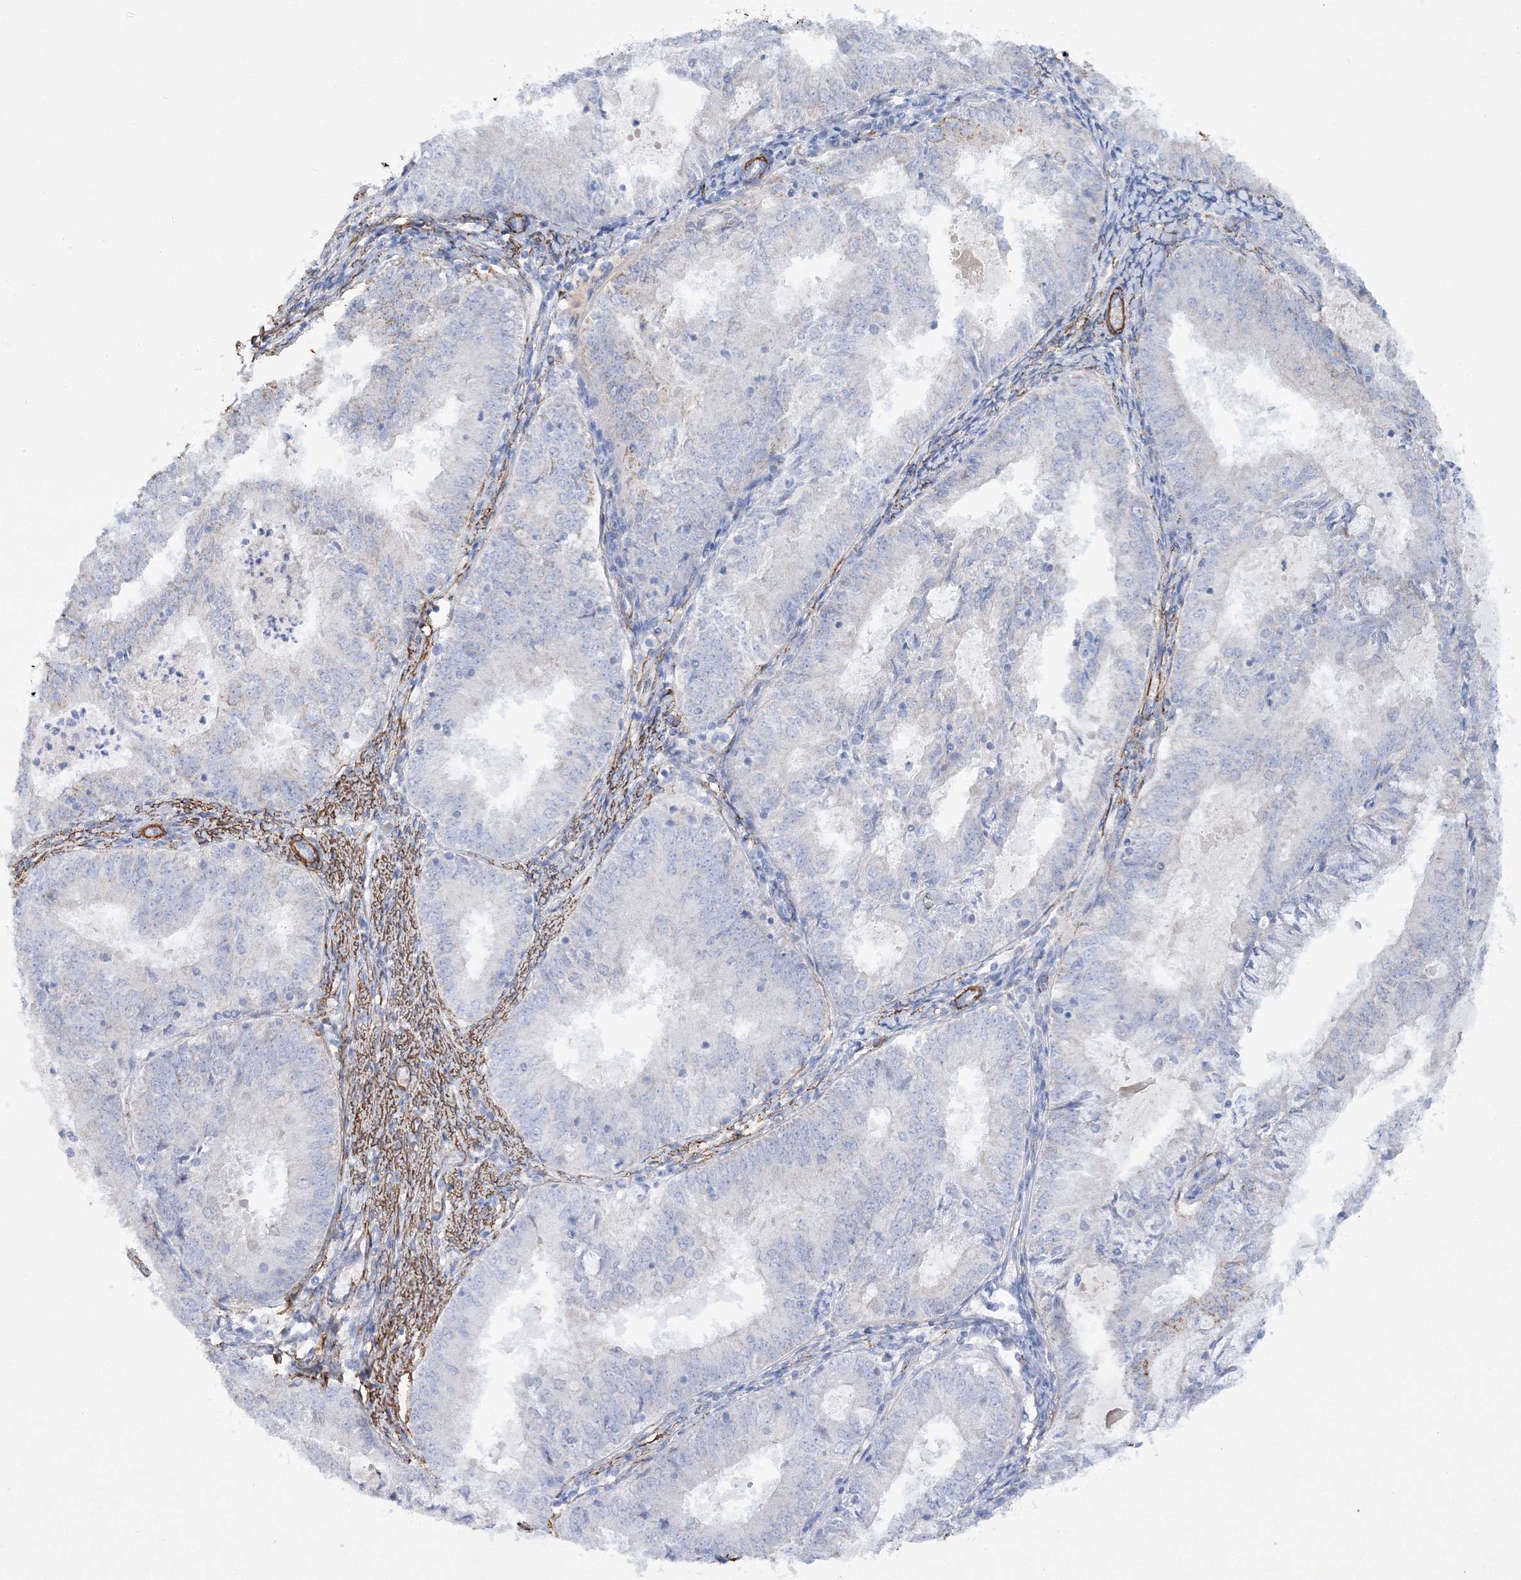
{"staining": {"intensity": "moderate", "quantity": "<25%", "location": "cytoplasmic/membranous"}, "tissue": "endometrial cancer", "cell_type": "Tumor cells", "image_type": "cancer", "snomed": [{"axis": "morphology", "description": "Adenocarcinoma, NOS"}, {"axis": "topography", "description": "Endometrium"}], "caption": "There is low levels of moderate cytoplasmic/membranous positivity in tumor cells of endometrial cancer (adenocarcinoma), as demonstrated by immunohistochemical staining (brown color).", "gene": "RTN2", "patient": {"sex": "female", "age": 57}}